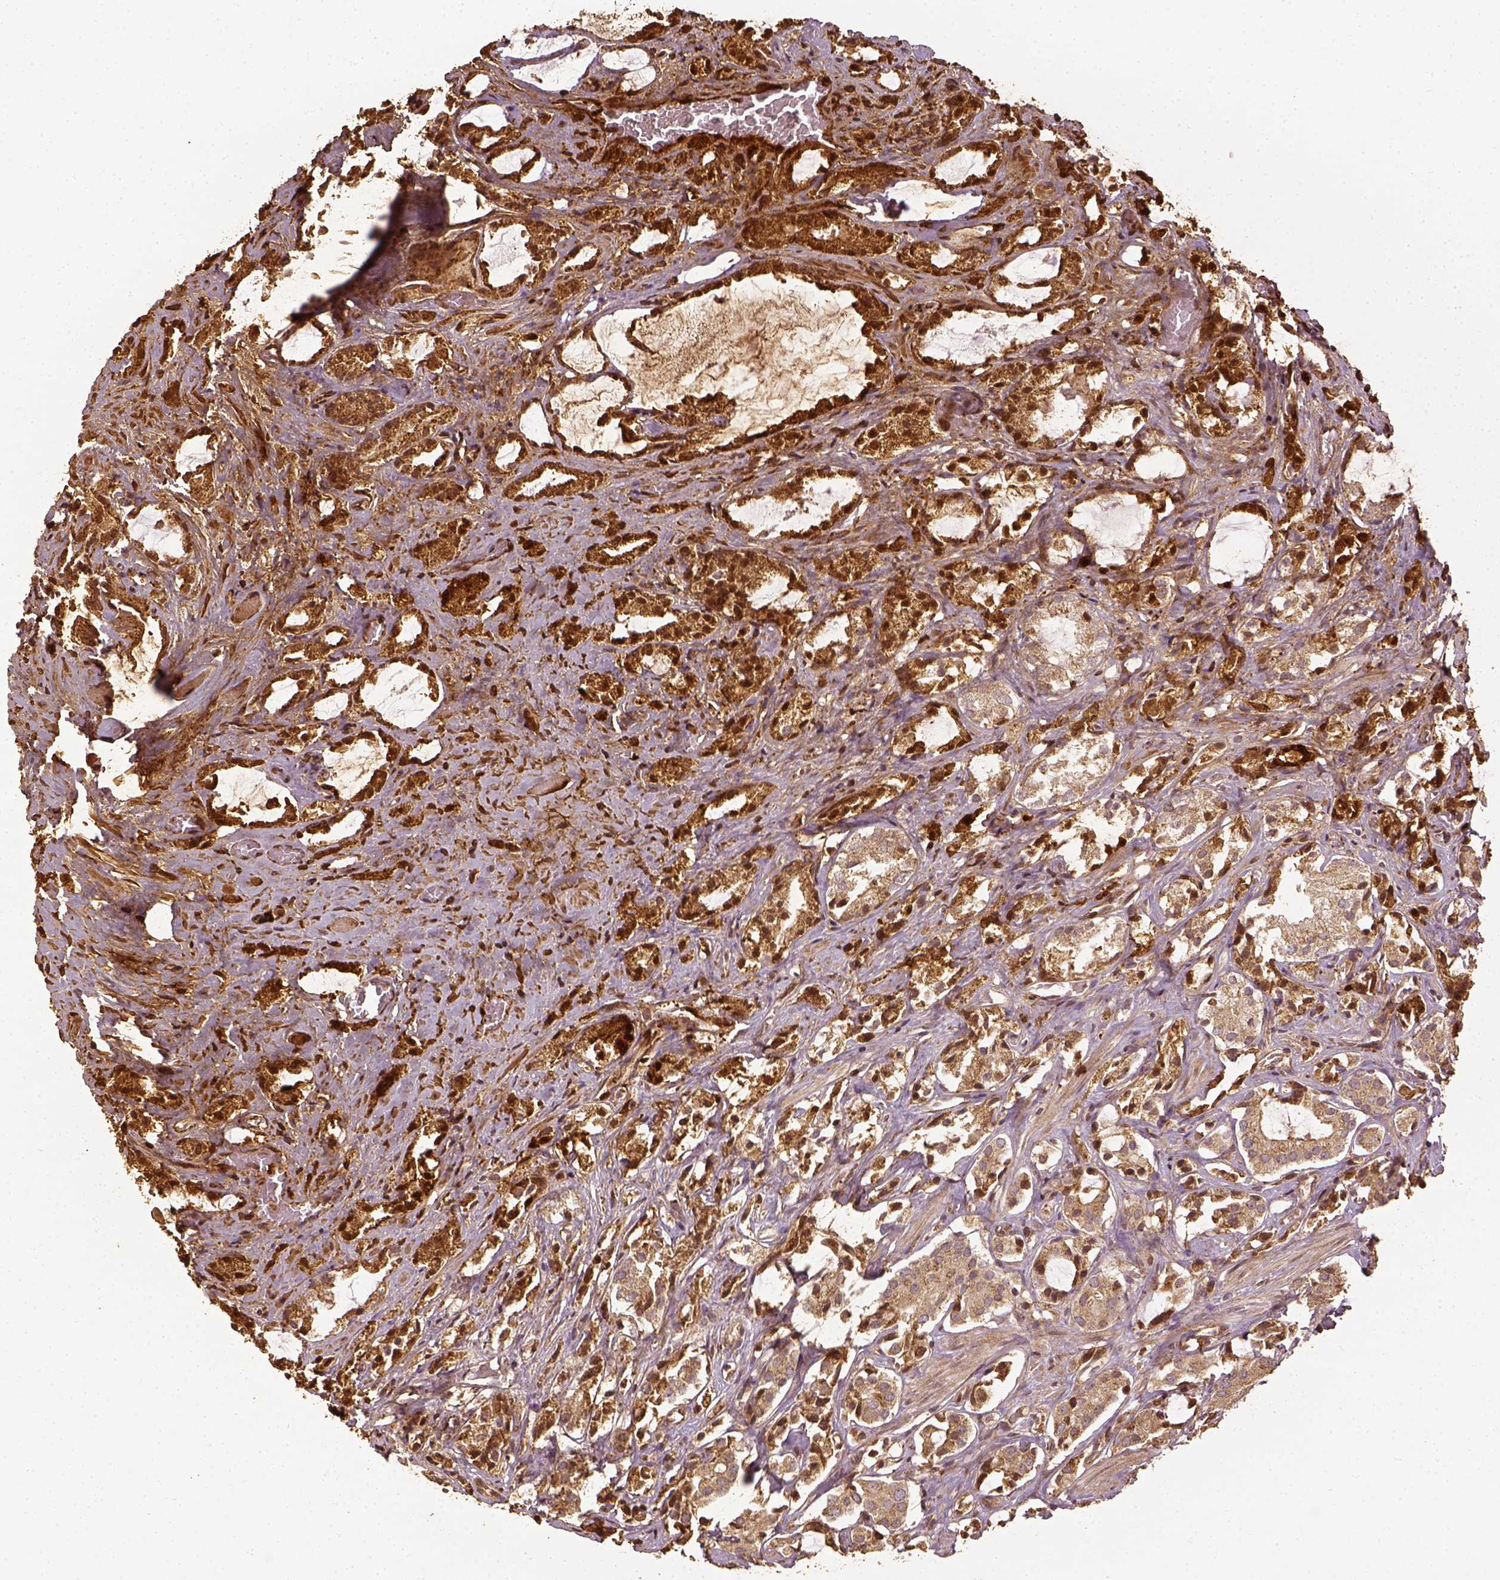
{"staining": {"intensity": "moderate", "quantity": ">75%", "location": "cytoplasmic/membranous"}, "tissue": "prostate cancer", "cell_type": "Tumor cells", "image_type": "cancer", "snomed": [{"axis": "morphology", "description": "Adenocarcinoma, NOS"}, {"axis": "topography", "description": "Prostate"}], "caption": "Brown immunohistochemical staining in human prostate adenocarcinoma displays moderate cytoplasmic/membranous positivity in about >75% of tumor cells. (Brightfield microscopy of DAB IHC at high magnification).", "gene": "VEGFA", "patient": {"sex": "male", "age": 66}}